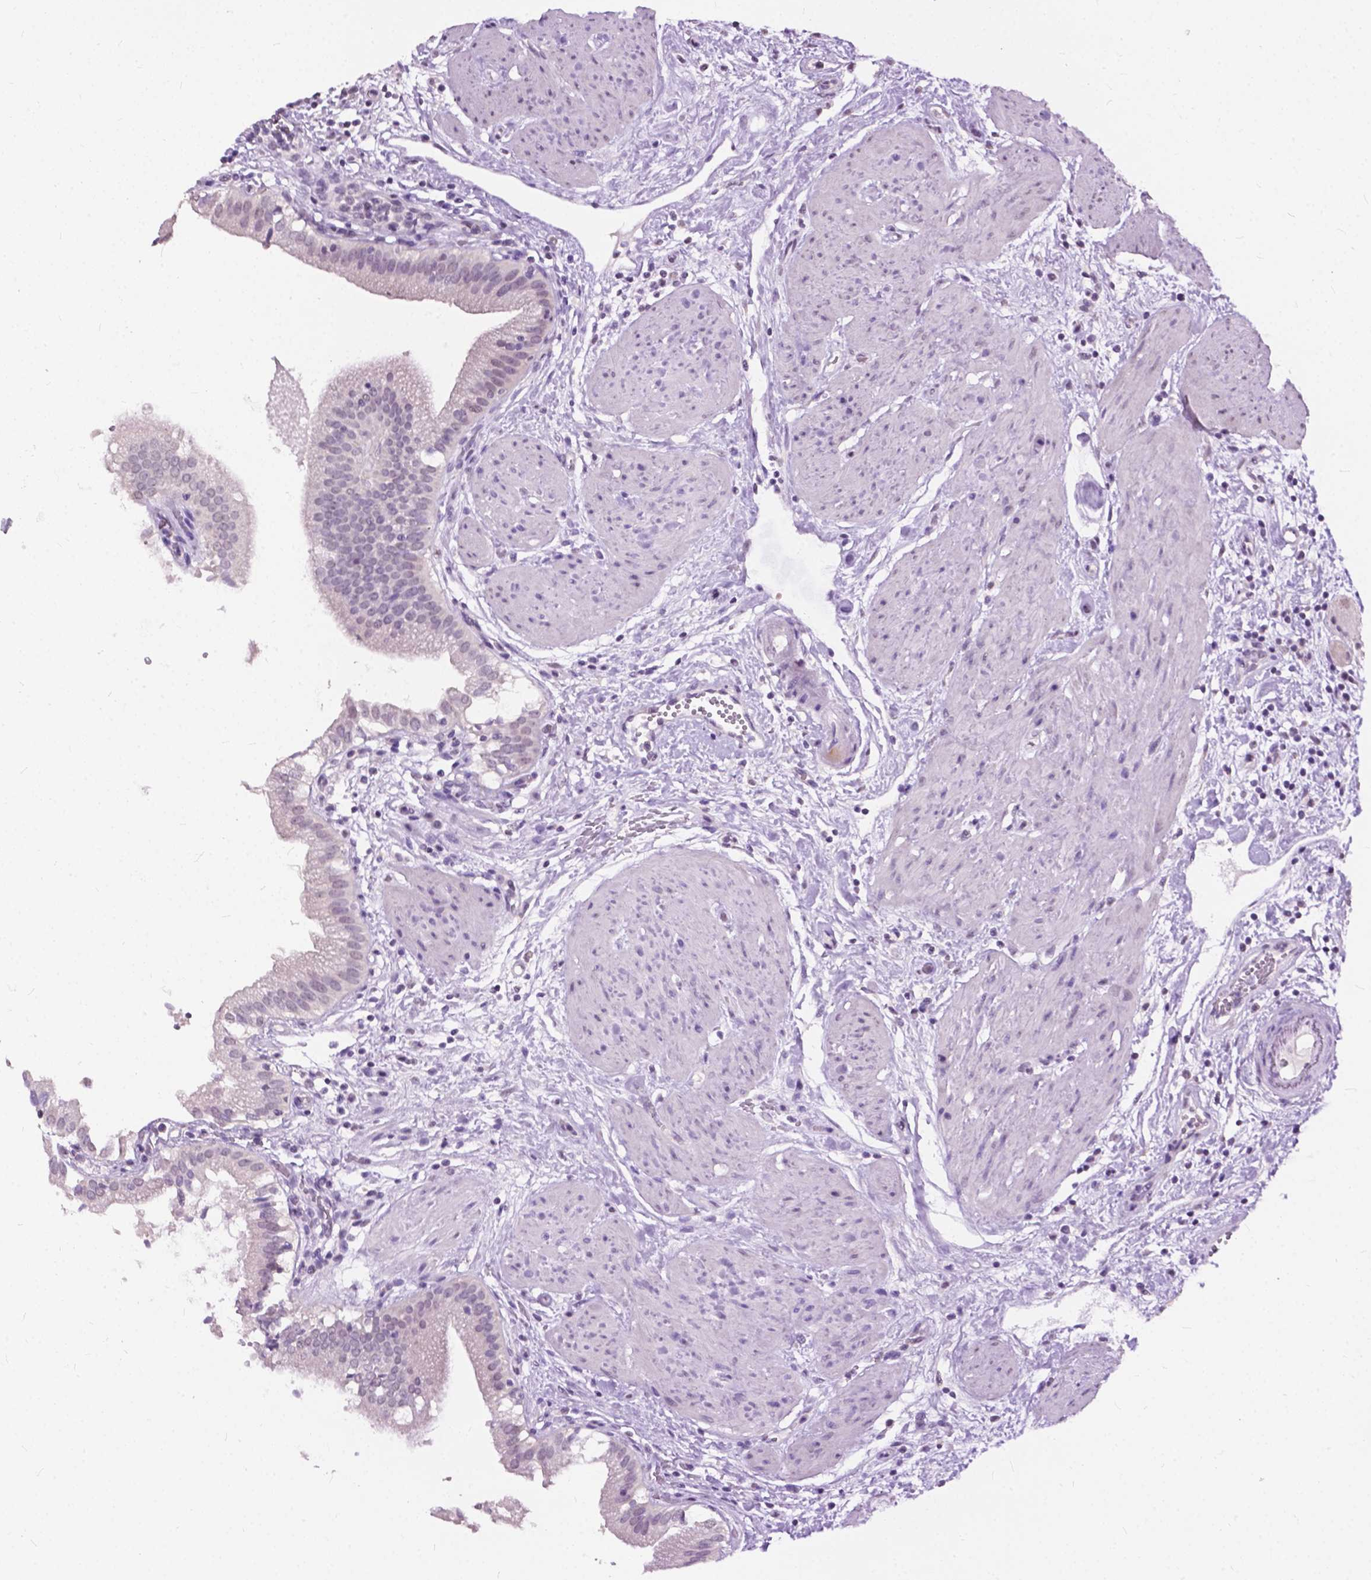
{"staining": {"intensity": "negative", "quantity": "none", "location": "none"}, "tissue": "gallbladder", "cell_type": "Glandular cells", "image_type": "normal", "snomed": [{"axis": "morphology", "description": "Normal tissue, NOS"}, {"axis": "topography", "description": "Gallbladder"}], "caption": "Immunohistochemistry of benign gallbladder shows no positivity in glandular cells.", "gene": "GPR37L1", "patient": {"sex": "female", "age": 65}}